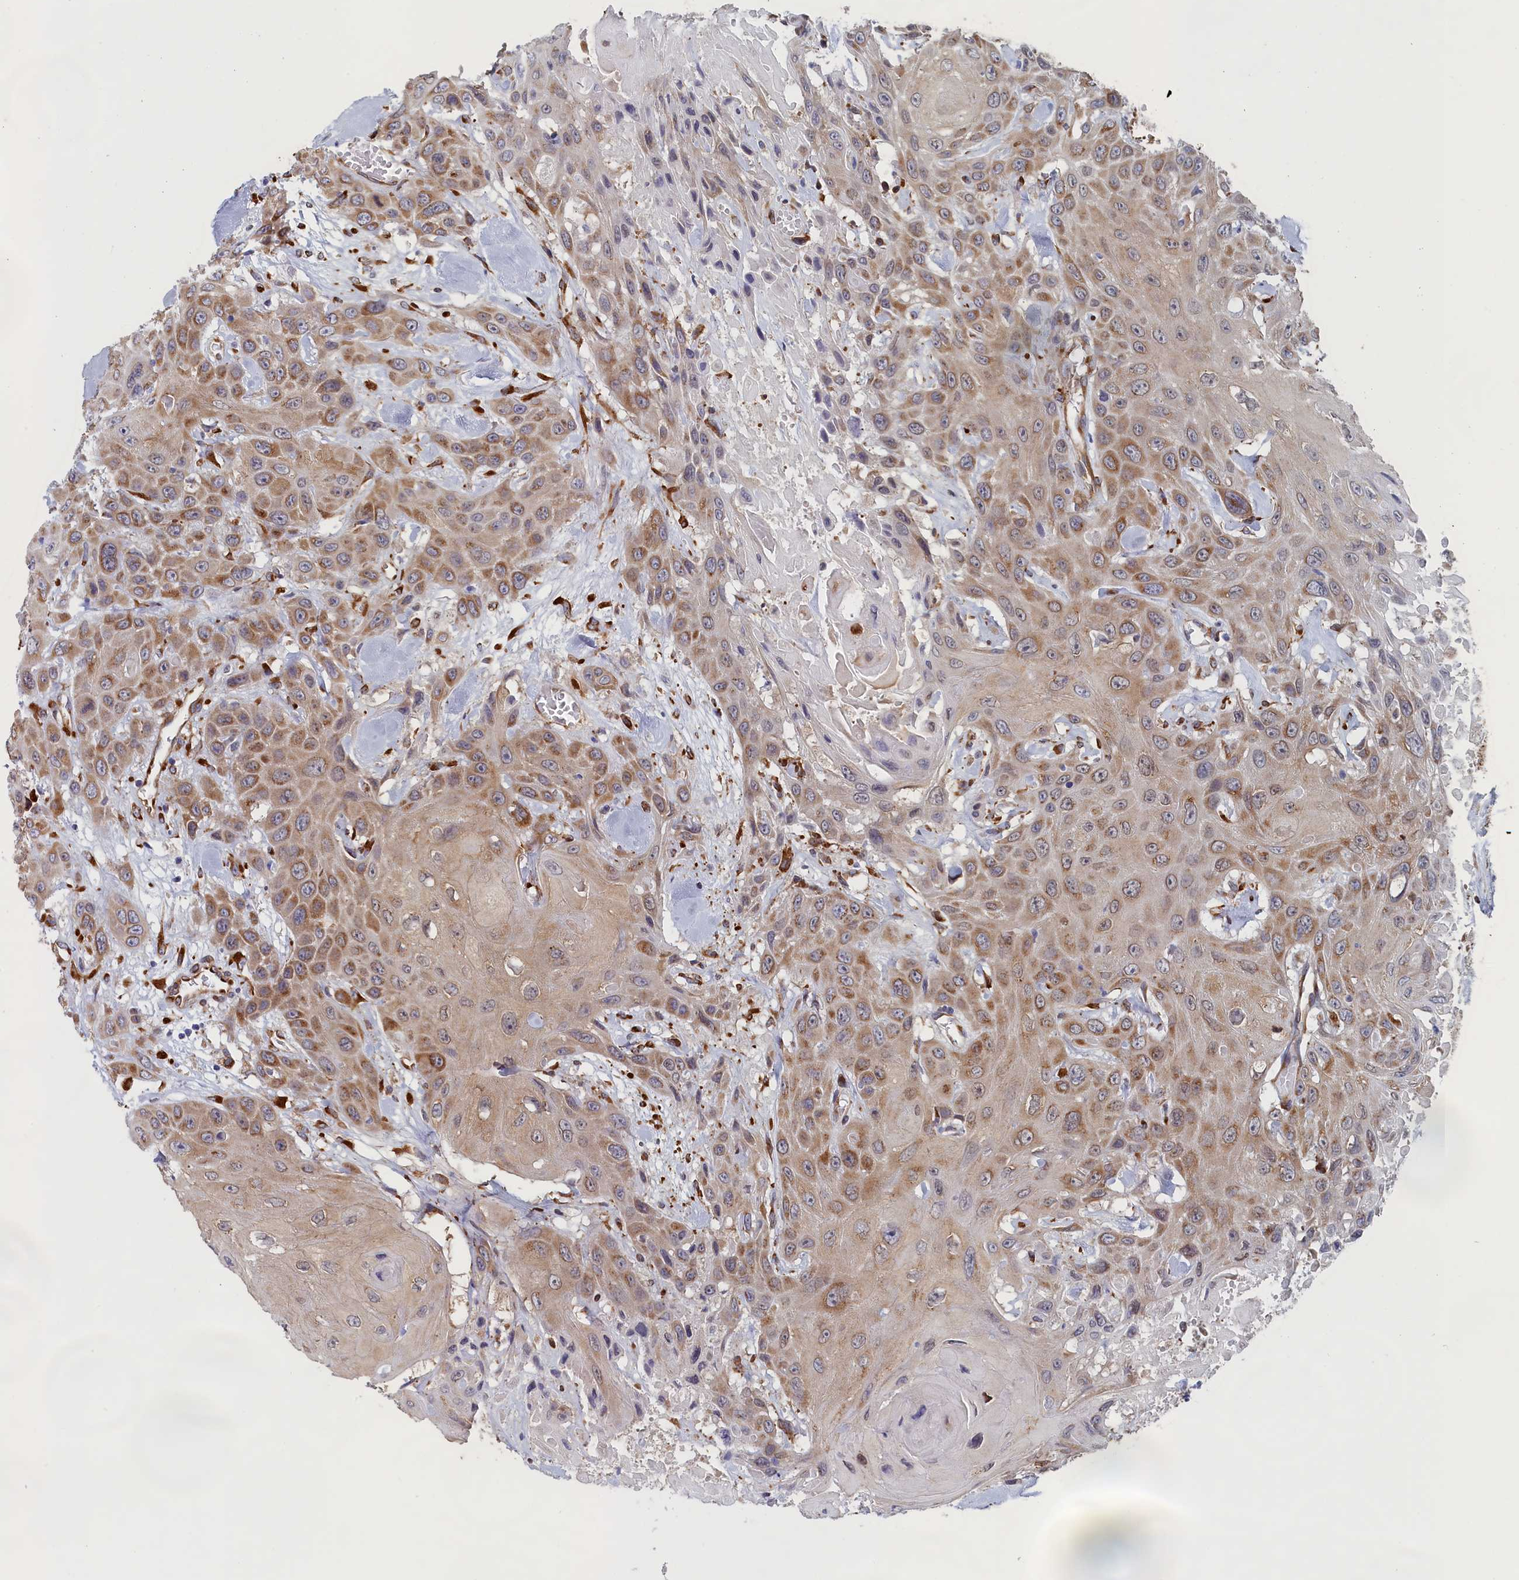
{"staining": {"intensity": "moderate", "quantity": ">75%", "location": "cytoplasmic/membranous"}, "tissue": "head and neck cancer", "cell_type": "Tumor cells", "image_type": "cancer", "snomed": [{"axis": "morphology", "description": "Squamous cell carcinoma, NOS"}, {"axis": "topography", "description": "Head-Neck"}], "caption": "Immunohistochemistry (IHC) of human head and neck squamous cell carcinoma shows medium levels of moderate cytoplasmic/membranous positivity in about >75% of tumor cells.", "gene": "CCDC68", "patient": {"sex": "male", "age": 81}}